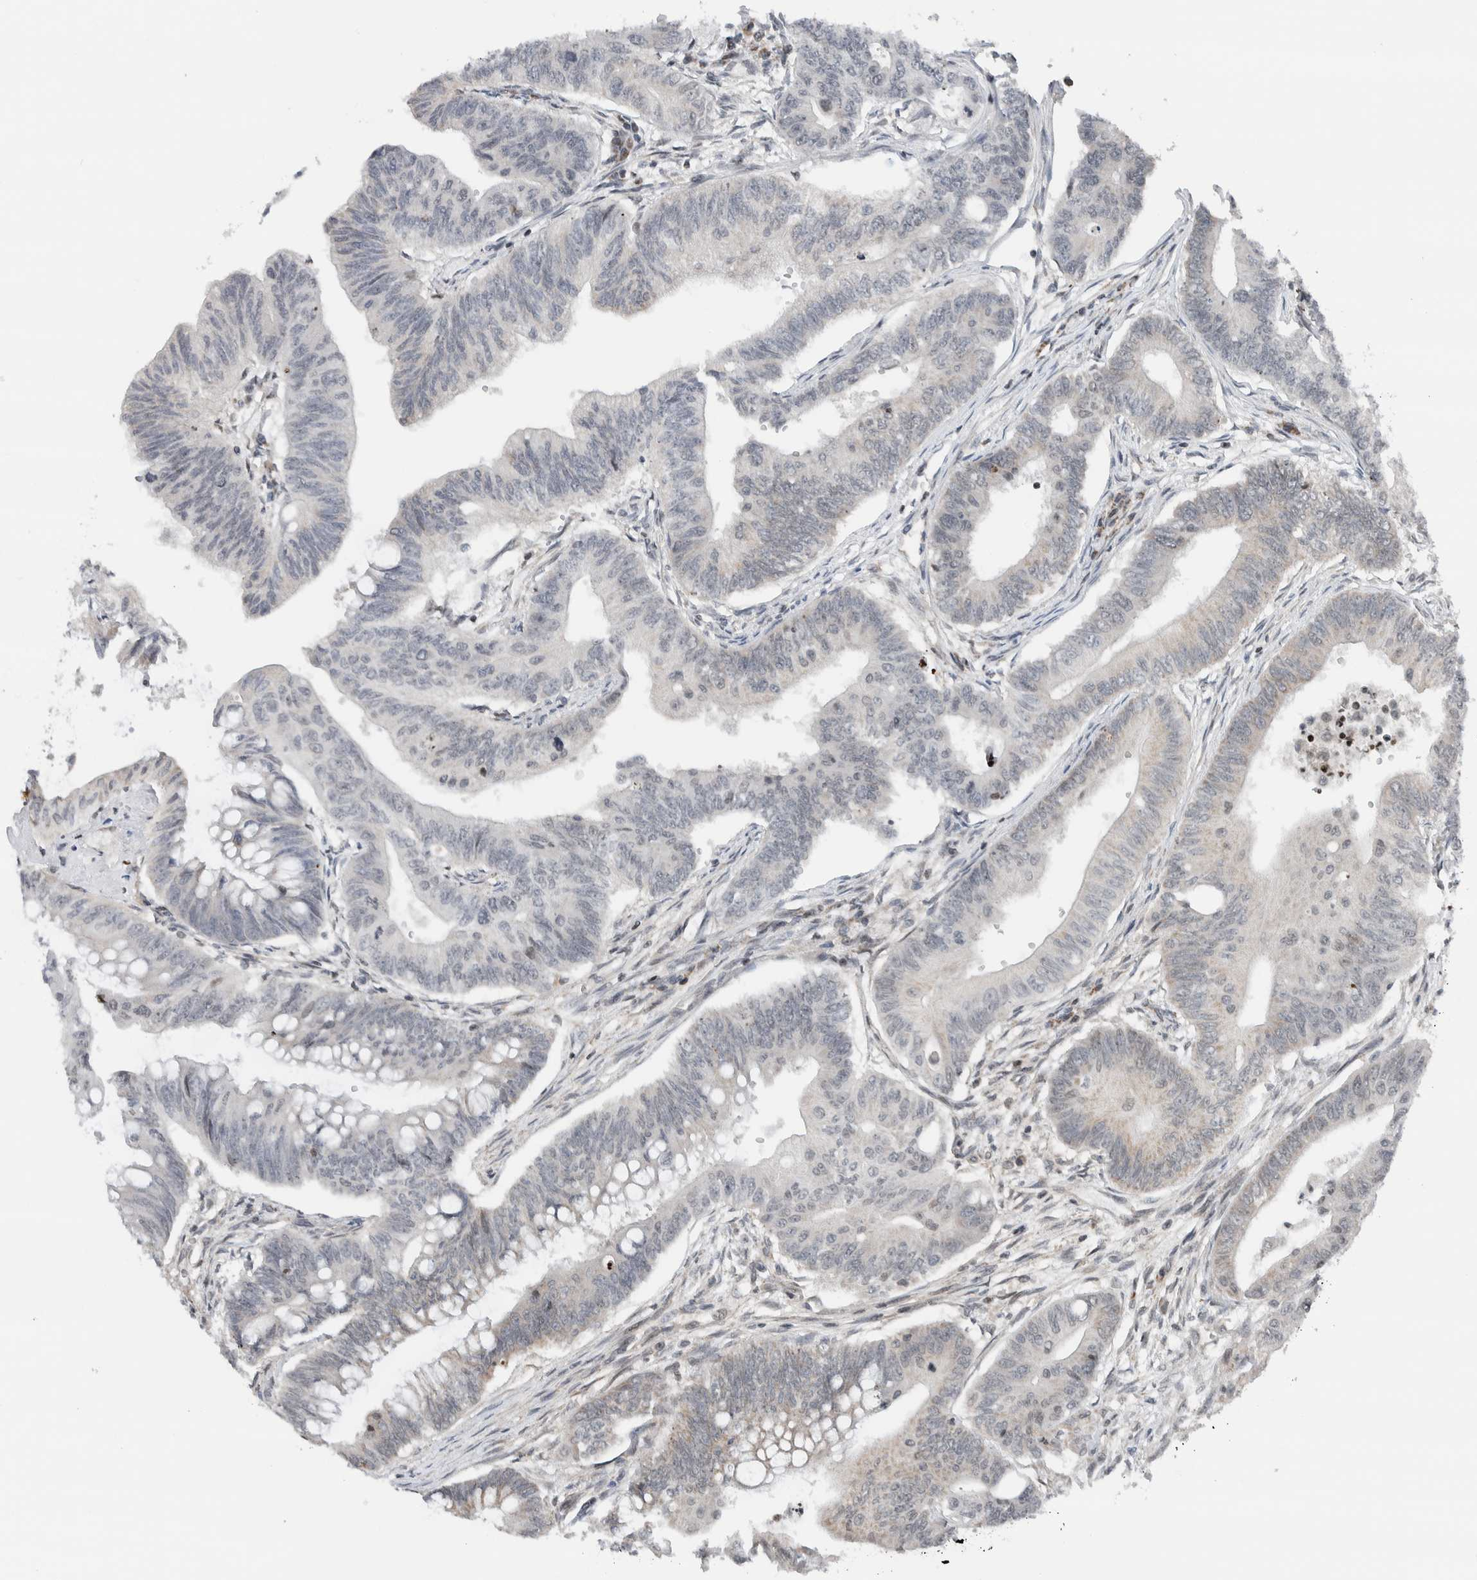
{"staining": {"intensity": "weak", "quantity": "<25%", "location": "nuclear"}, "tissue": "colorectal cancer", "cell_type": "Tumor cells", "image_type": "cancer", "snomed": [{"axis": "morphology", "description": "Adenoma, NOS"}, {"axis": "morphology", "description": "Adenocarcinoma, NOS"}, {"axis": "topography", "description": "Colon"}], "caption": "Immunohistochemical staining of colorectal cancer demonstrates no significant expression in tumor cells. (Stains: DAB (3,3'-diaminobenzidine) IHC with hematoxylin counter stain, Microscopy: brightfield microscopy at high magnification).", "gene": "NPLOC4", "patient": {"sex": "male", "age": 79}}